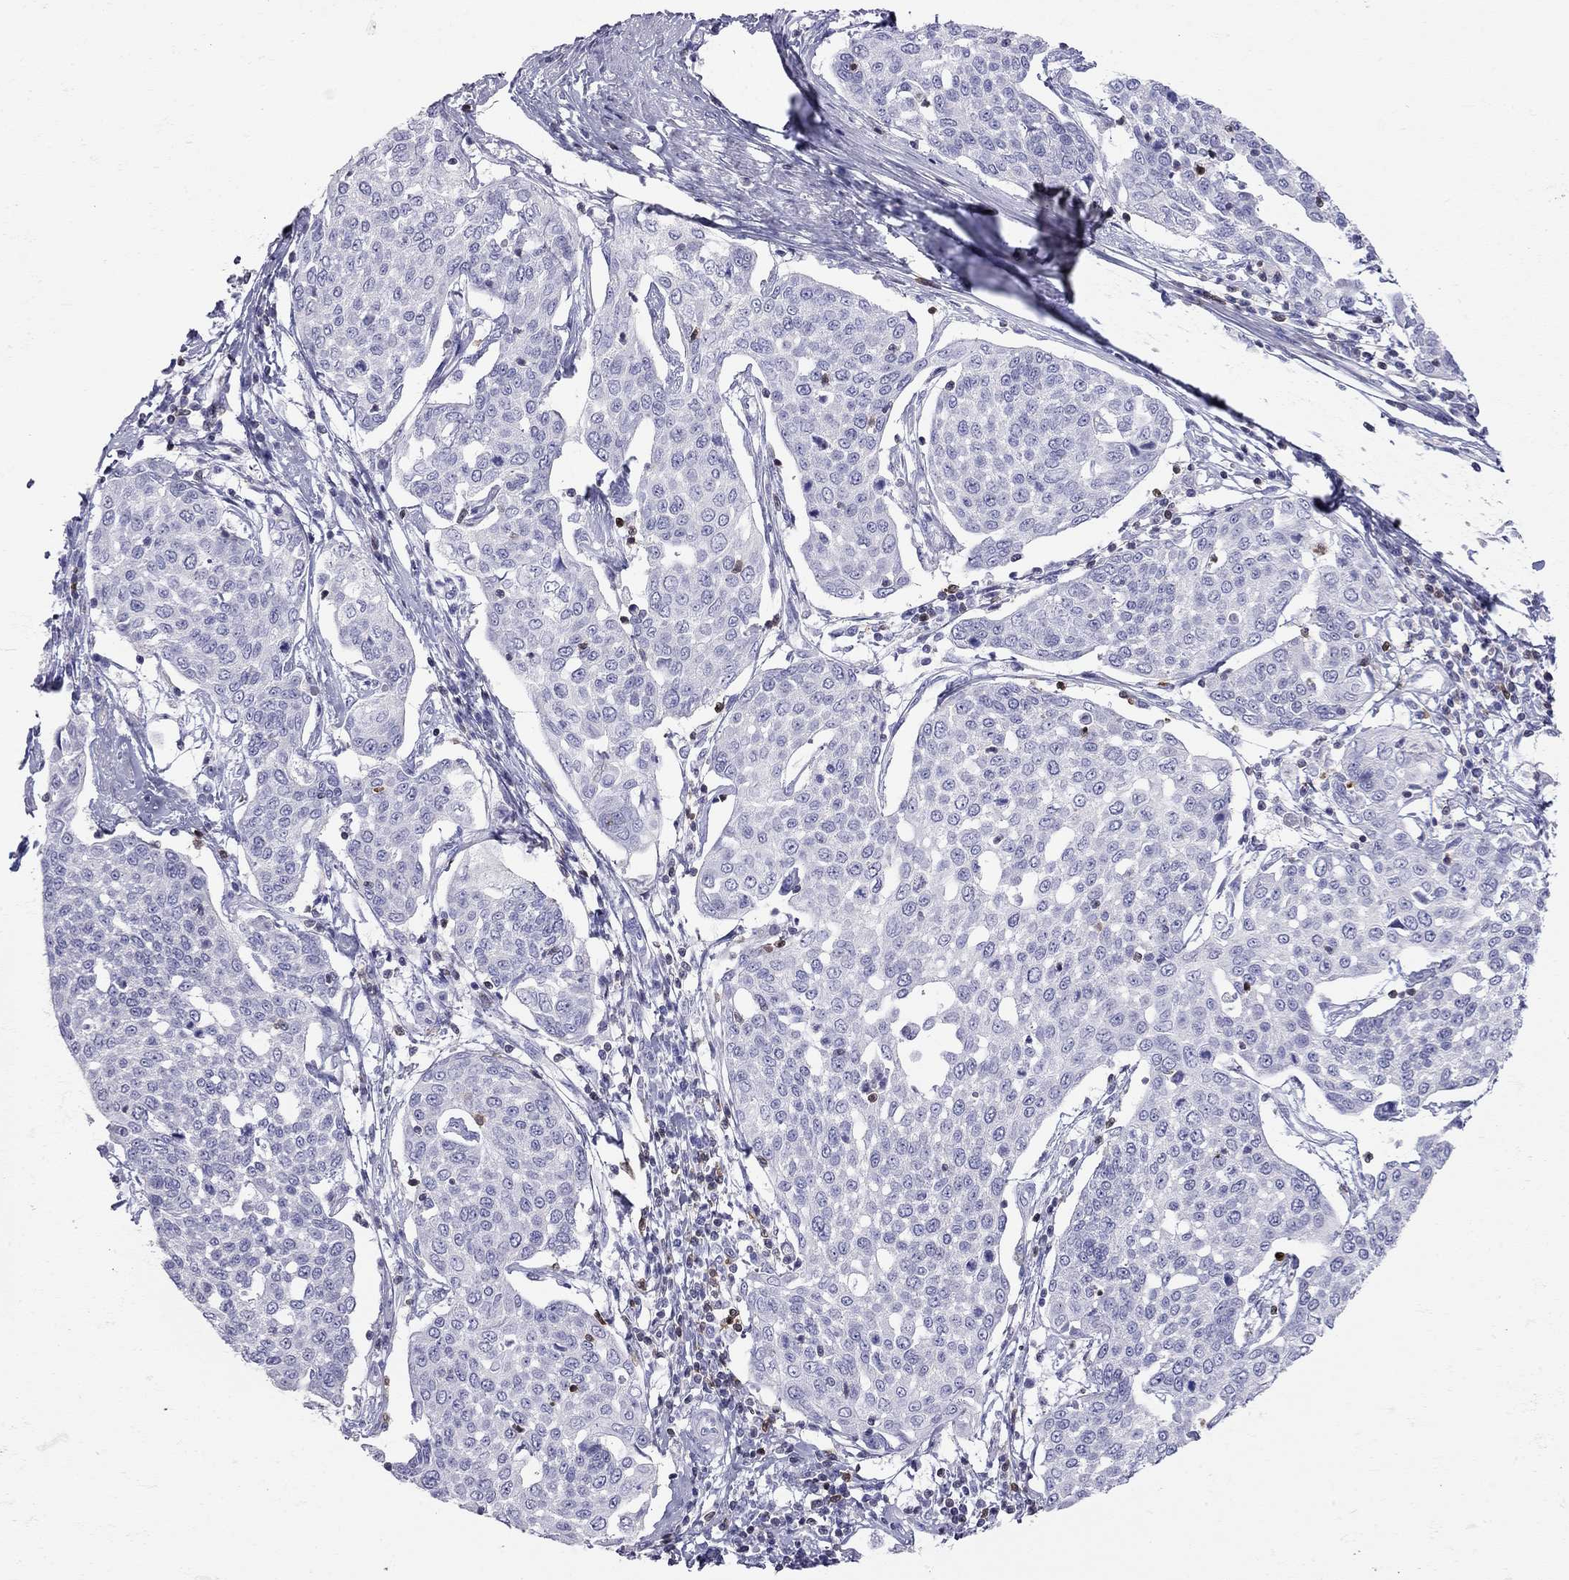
{"staining": {"intensity": "negative", "quantity": "none", "location": "none"}, "tissue": "cervical cancer", "cell_type": "Tumor cells", "image_type": "cancer", "snomed": [{"axis": "morphology", "description": "Squamous cell carcinoma, NOS"}, {"axis": "topography", "description": "Cervix"}], "caption": "A micrograph of cervical squamous cell carcinoma stained for a protein displays no brown staining in tumor cells.", "gene": "SH2D2A", "patient": {"sex": "female", "age": 34}}